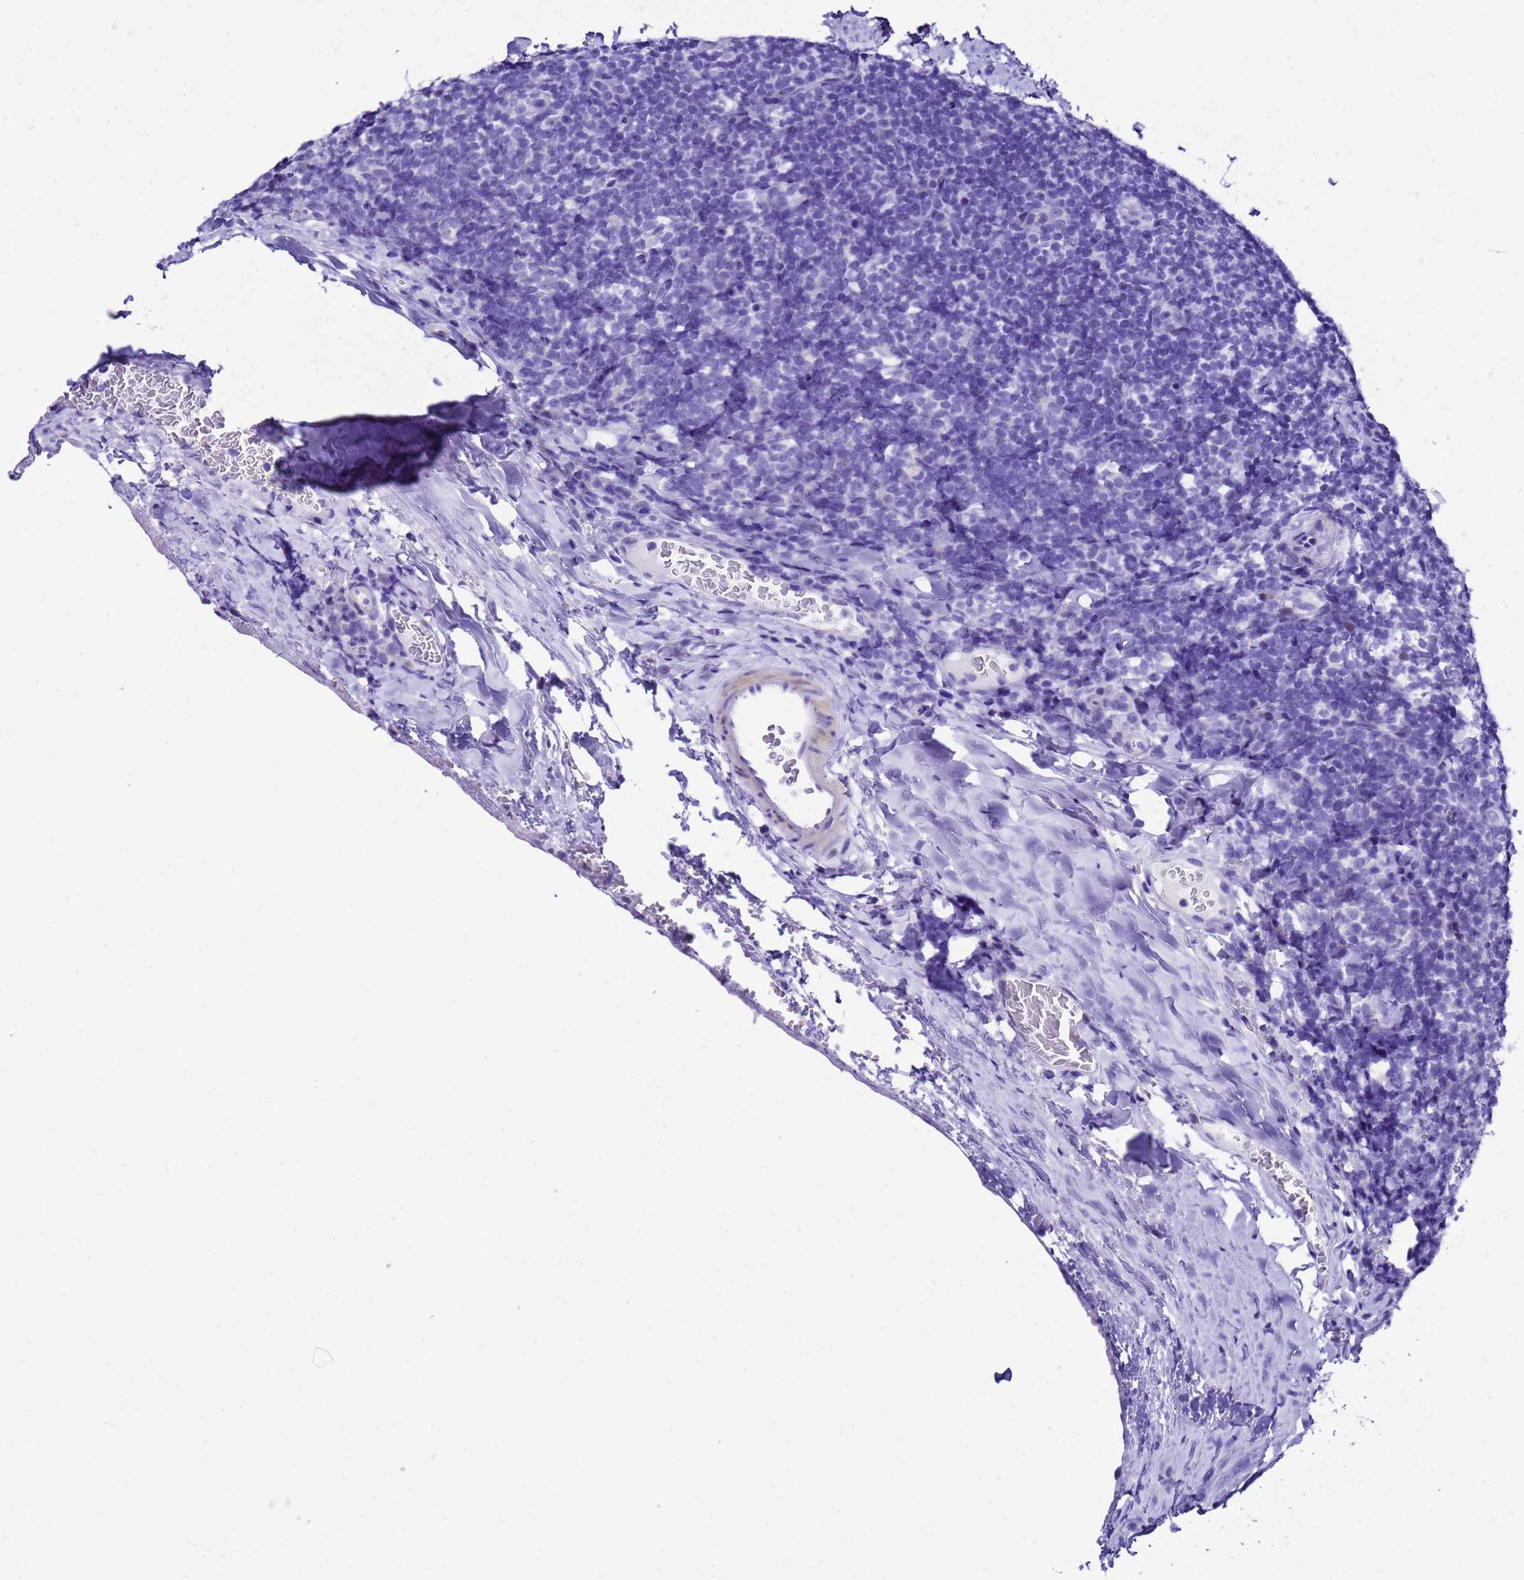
{"staining": {"intensity": "negative", "quantity": "none", "location": "none"}, "tissue": "tonsil", "cell_type": "Germinal center cells", "image_type": "normal", "snomed": [{"axis": "morphology", "description": "Normal tissue, NOS"}, {"axis": "topography", "description": "Tonsil"}], "caption": "Human tonsil stained for a protein using immunohistochemistry reveals no positivity in germinal center cells.", "gene": "UGT2A1", "patient": {"sex": "male", "age": 17}}